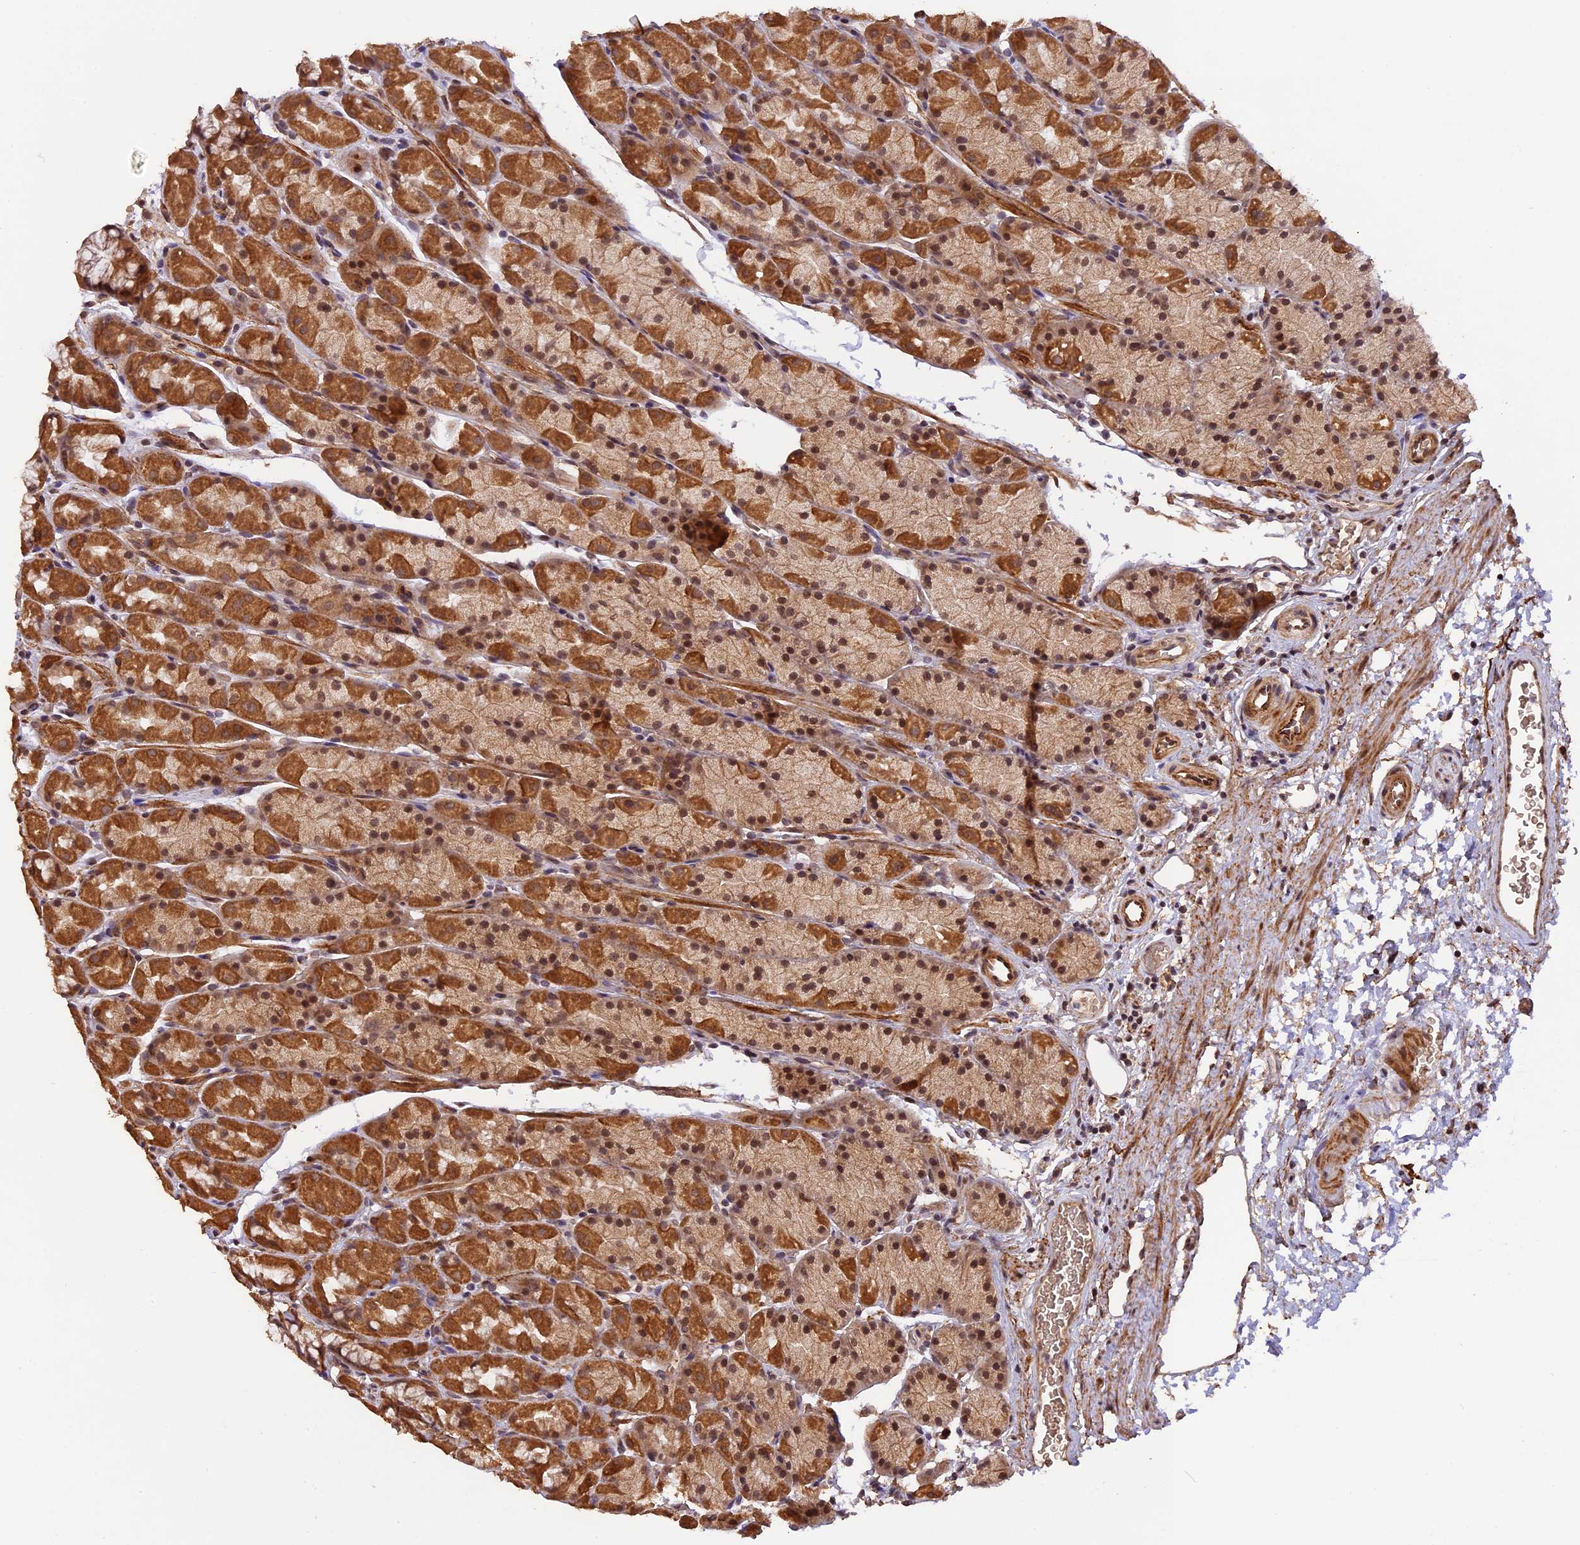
{"staining": {"intensity": "moderate", "quantity": ">75%", "location": "cytoplasmic/membranous,nuclear"}, "tissue": "stomach", "cell_type": "Glandular cells", "image_type": "normal", "snomed": [{"axis": "morphology", "description": "Normal tissue, NOS"}, {"axis": "topography", "description": "Stomach, upper"}, {"axis": "topography", "description": "Stomach"}], "caption": "Stomach stained for a protein (brown) shows moderate cytoplasmic/membranous,nuclear positive expression in approximately >75% of glandular cells.", "gene": "ZNF480", "patient": {"sex": "male", "age": 47}}